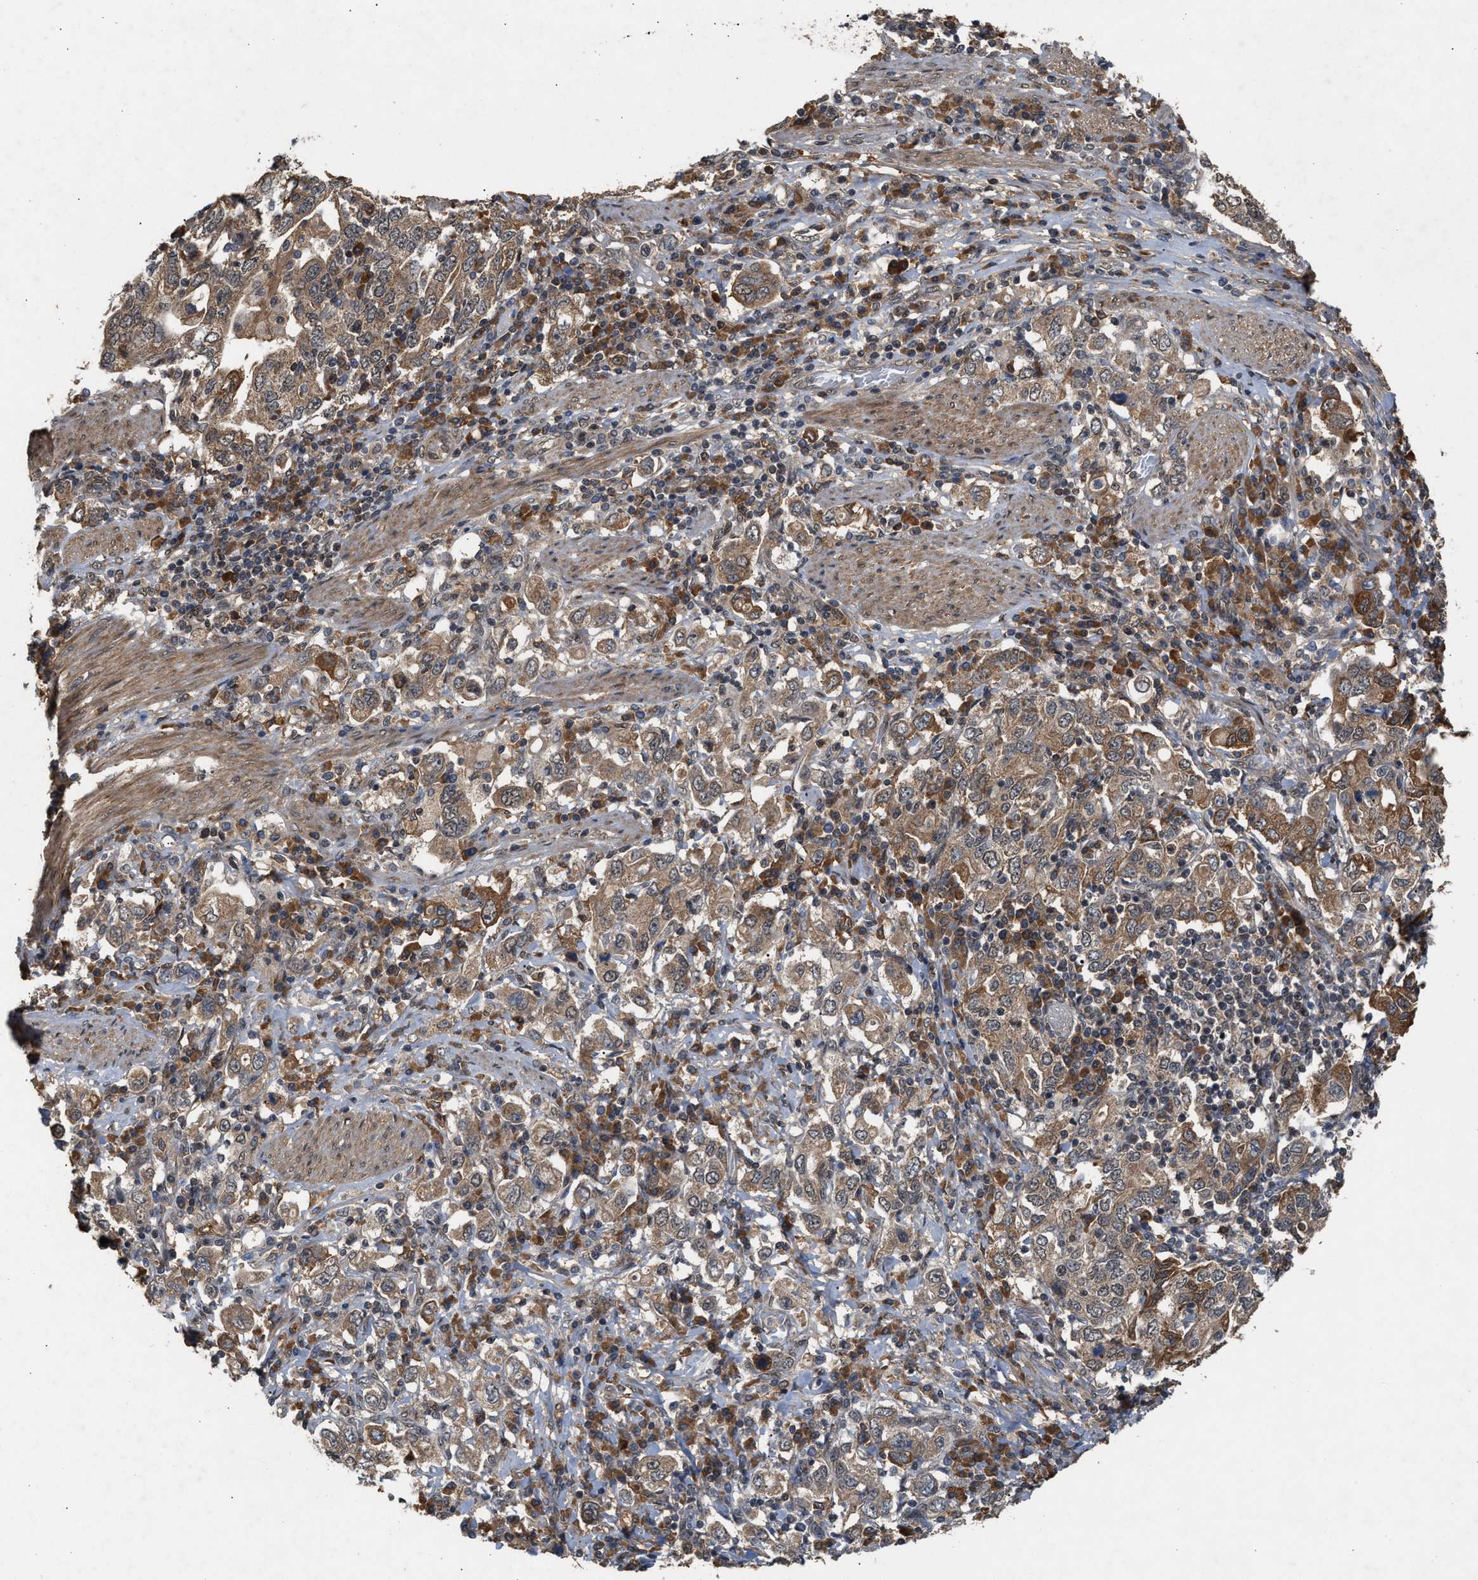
{"staining": {"intensity": "moderate", "quantity": ">75%", "location": "cytoplasmic/membranous"}, "tissue": "stomach cancer", "cell_type": "Tumor cells", "image_type": "cancer", "snomed": [{"axis": "morphology", "description": "Adenocarcinoma, NOS"}, {"axis": "topography", "description": "Stomach, upper"}], "caption": "The immunohistochemical stain shows moderate cytoplasmic/membranous positivity in tumor cells of adenocarcinoma (stomach) tissue. Nuclei are stained in blue.", "gene": "RUSC2", "patient": {"sex": "male", "age": 62}}